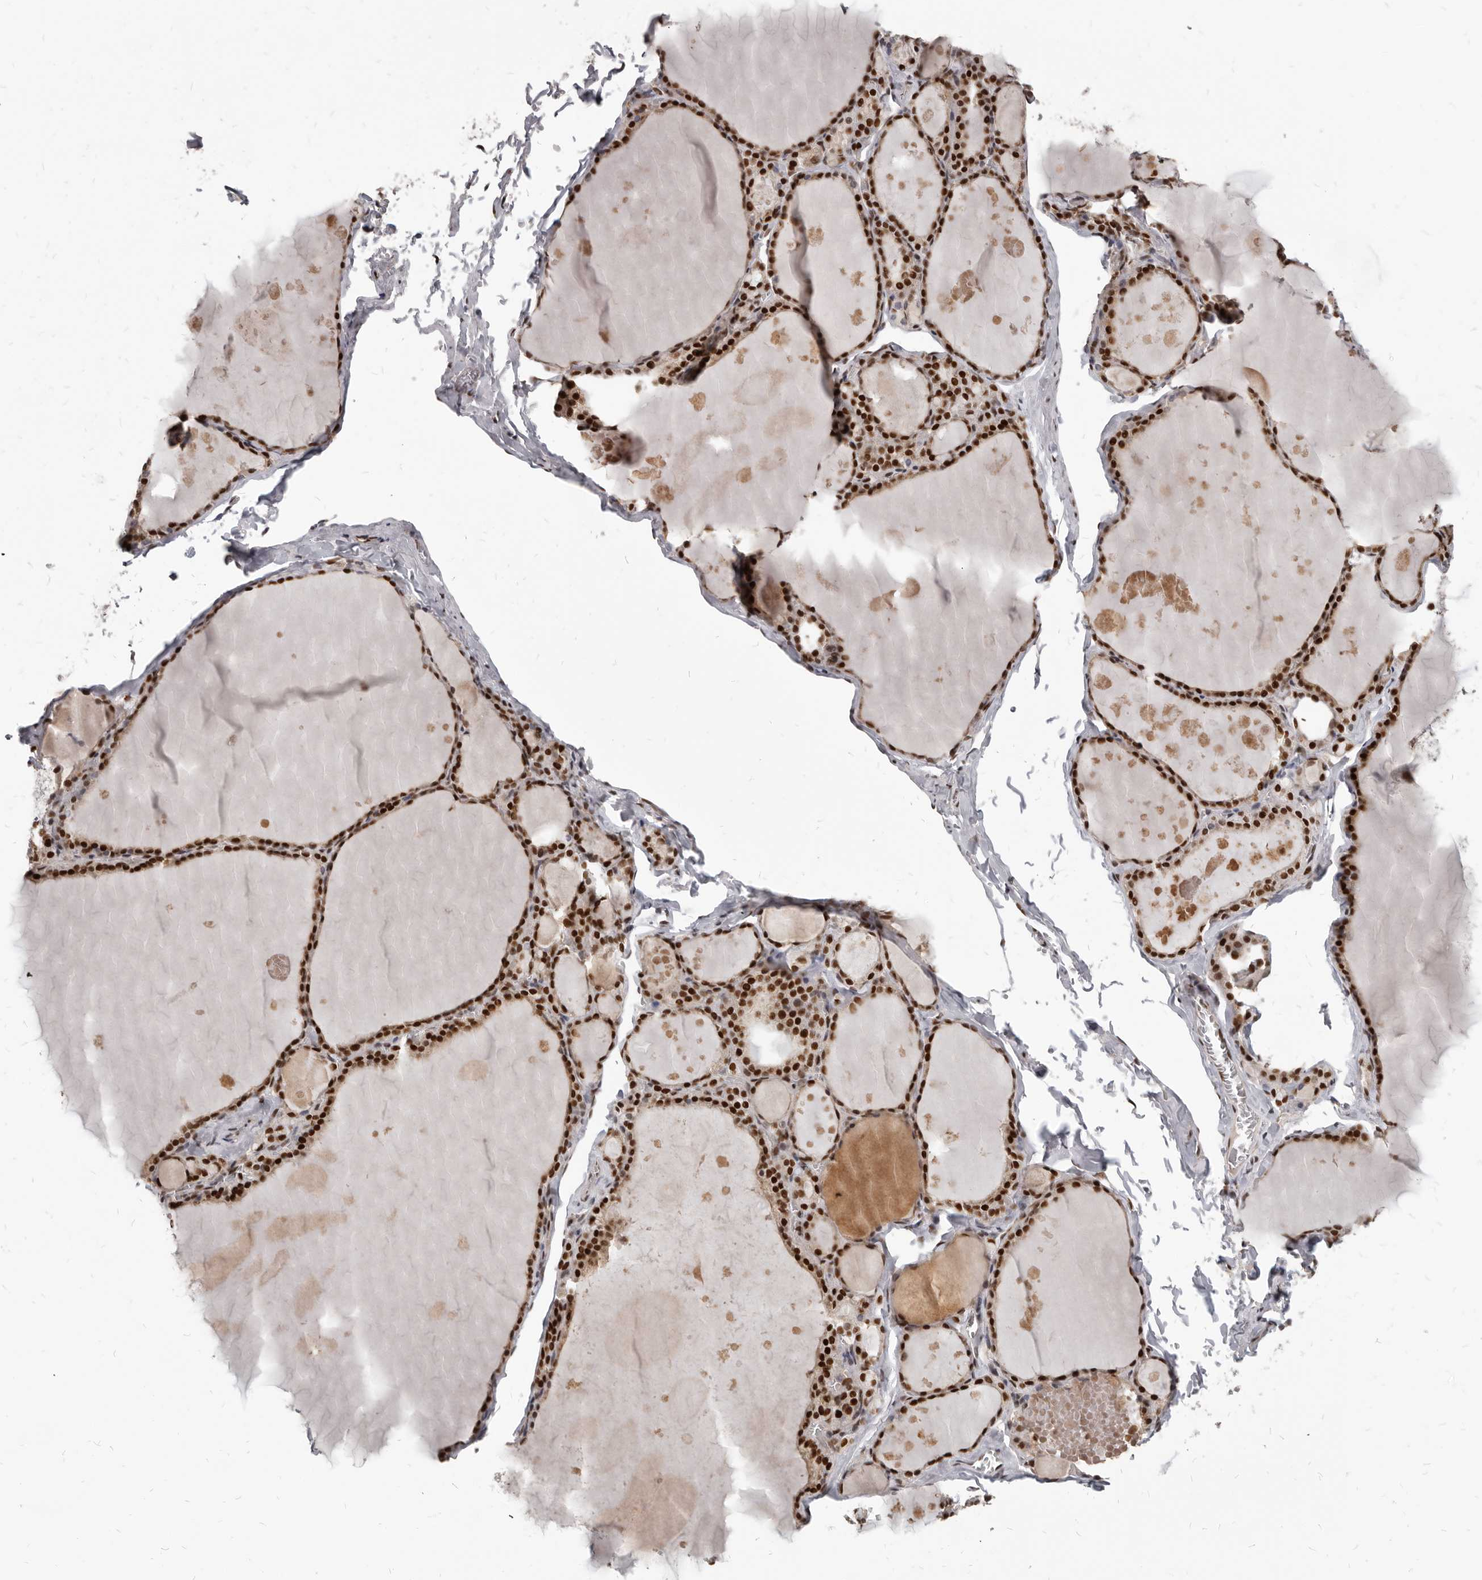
{"staining": {"intensity": "strong", "quantity": ">75%", "location": "nuclear"}, "tissue": "thyroid gland", "cell_type": "Glandular cells", "image_type": "normal", "snomed": [{"axis": "morphology", "description": "Normal tissue, NOS"}, {"axis": "topography", "description": "Thyroid gland"}], "caption": "Protein expression analysis of normal thyroid gland displays strong nuclear expression in approximately >75% of glandular cells. (DAB IHC with brightfield microscopy, high magnification).", "gene": "ATF5", "patient": {"sex": "male", "age": 56}}